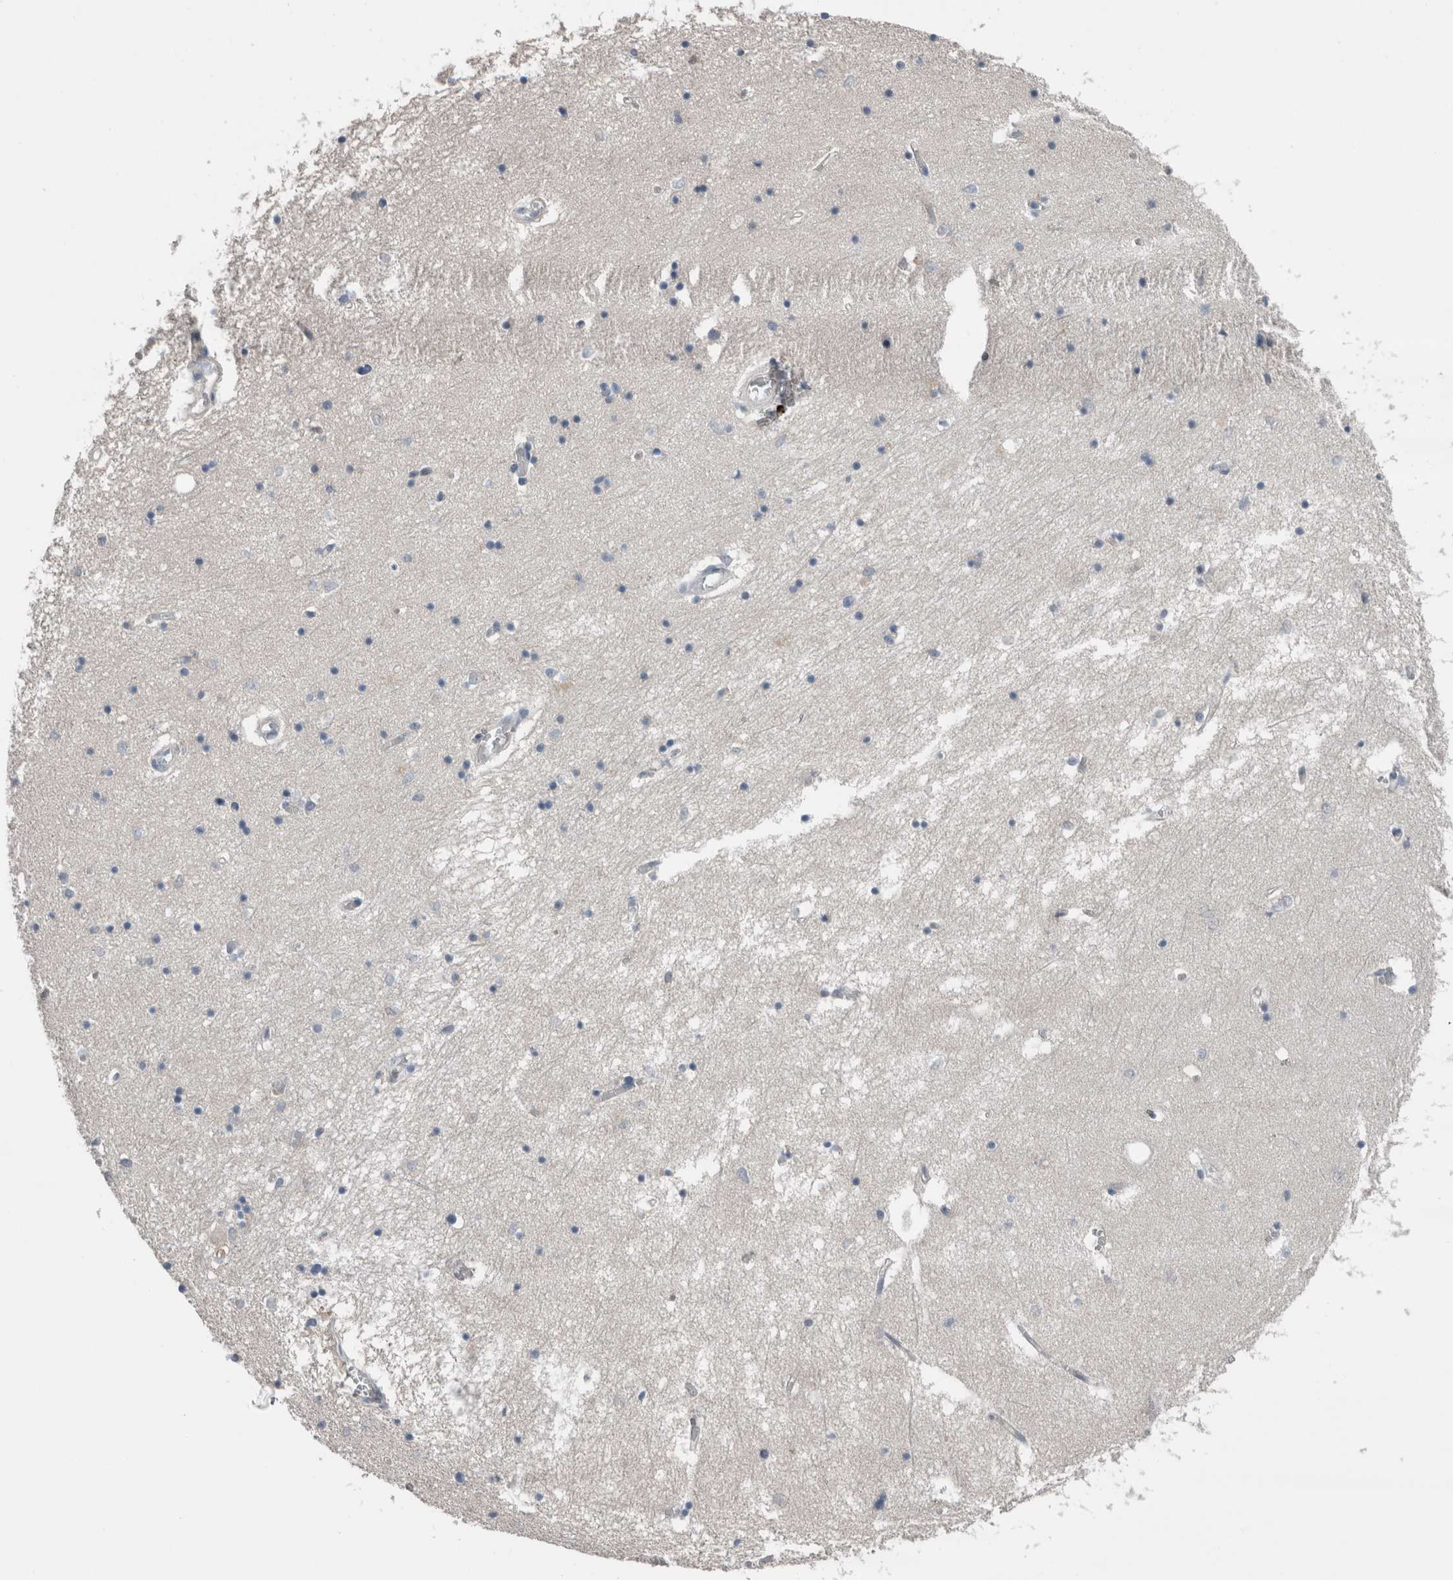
{"staining": {"intensity": "negative", "quantity": "none", "location": "none"}, "tissue": "hippocampus", "cell_type": "Glial cells", "image_type": "normal", "snomed": [{"axis": "morphology", "description": "Normal tissue, NOS"}, {"axis": "topography", "description": "Hippocampus"}], "caption": "The image reveals no significant staining in glial cells of hippocampus.", "gene": "CRNN", "patient": {"sex": "male", "age": 70}}